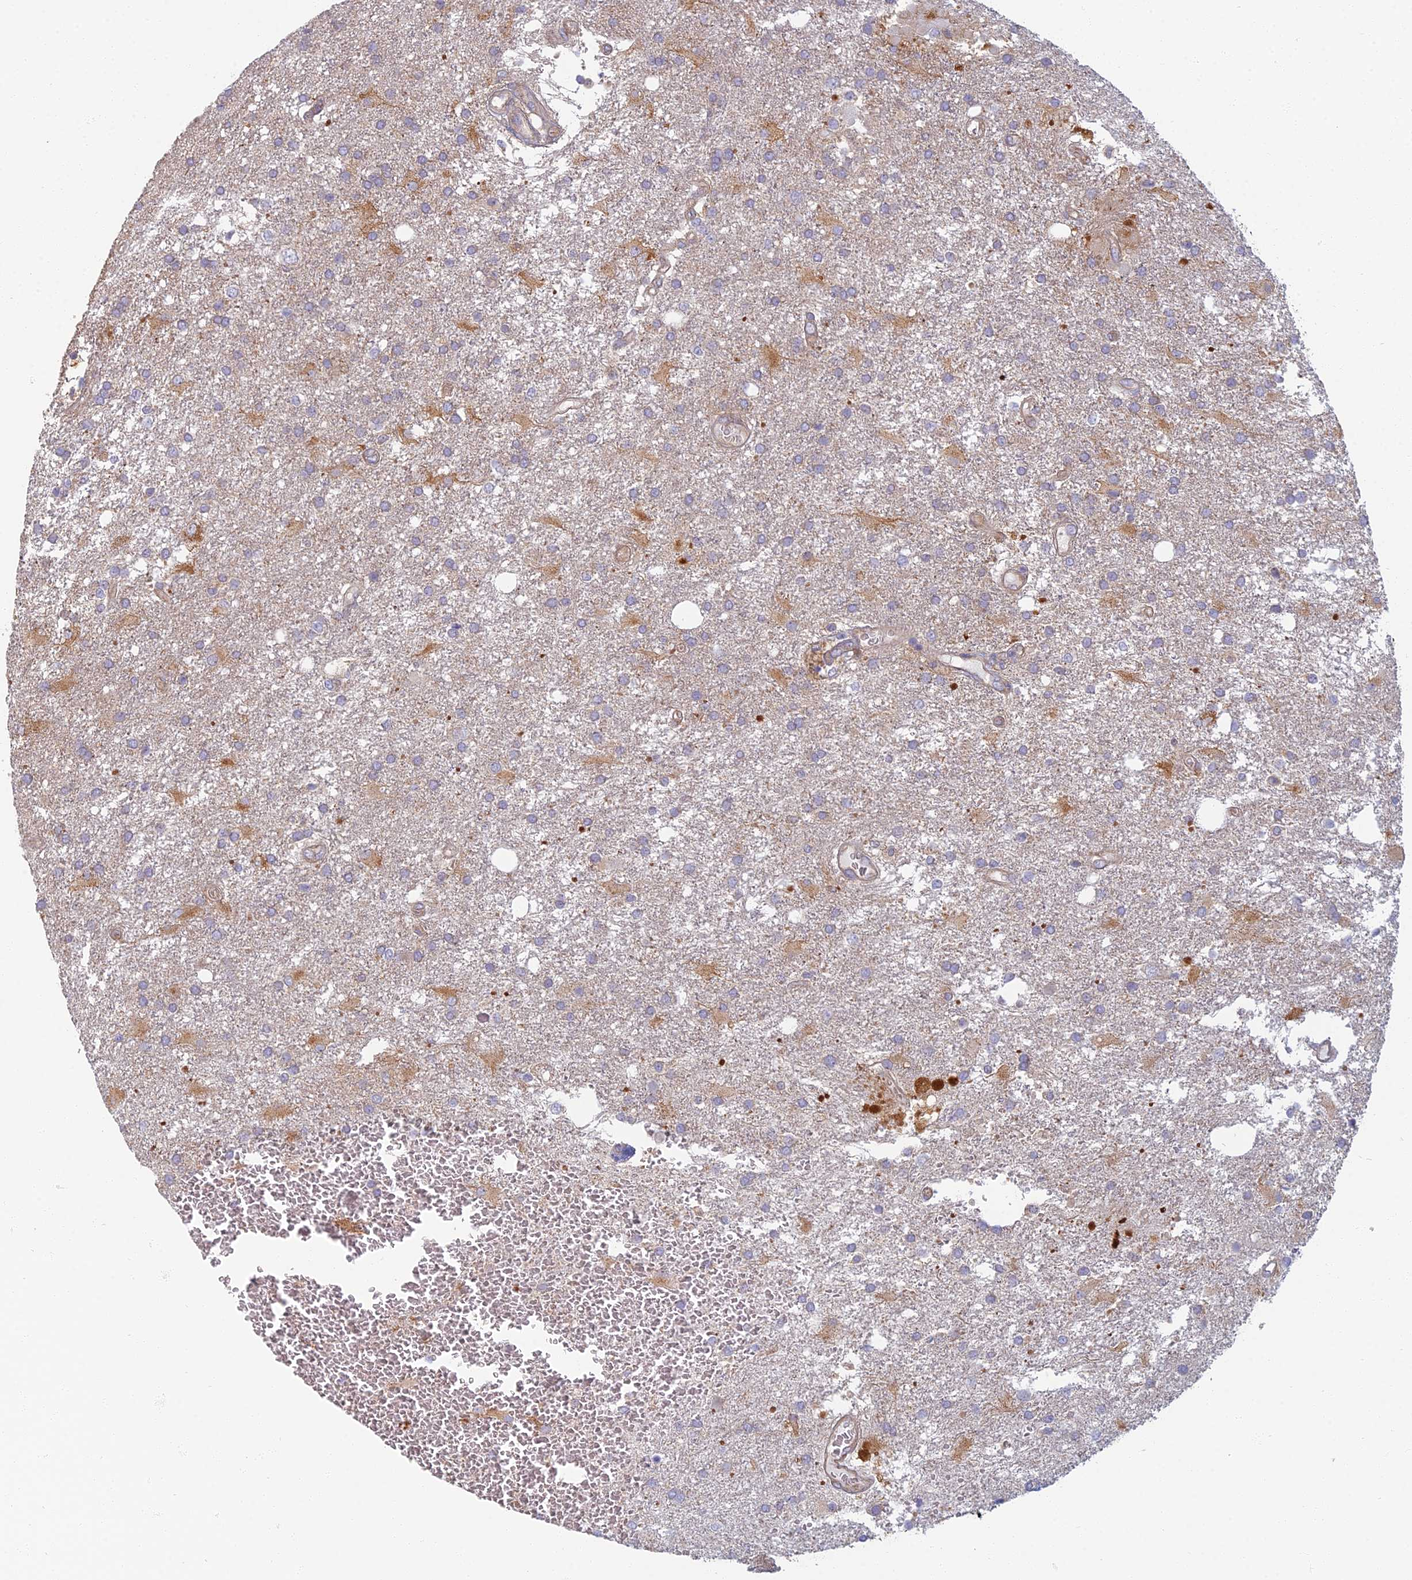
{"staining": {"intensity": "weak", "quantity": "<25%", "location": "cytoplasmic/membranous"}, "tissue": "glioma", "cell_type": "Tumor cells", "image_type": "cancer", "snomed": [{"axis": "morphology", "description": "Glioma, malignant, Low grade"}, {"axis": "topography", "description": "Brain"}], "caption": "Immunohistochemistry (IHC) image of low-grade glioma (malignant) stained for a protein (brown), which reveals no positivity in tumor cells.", "gene": "PROX2", "patient": {"sex": "male", "age": 66}}